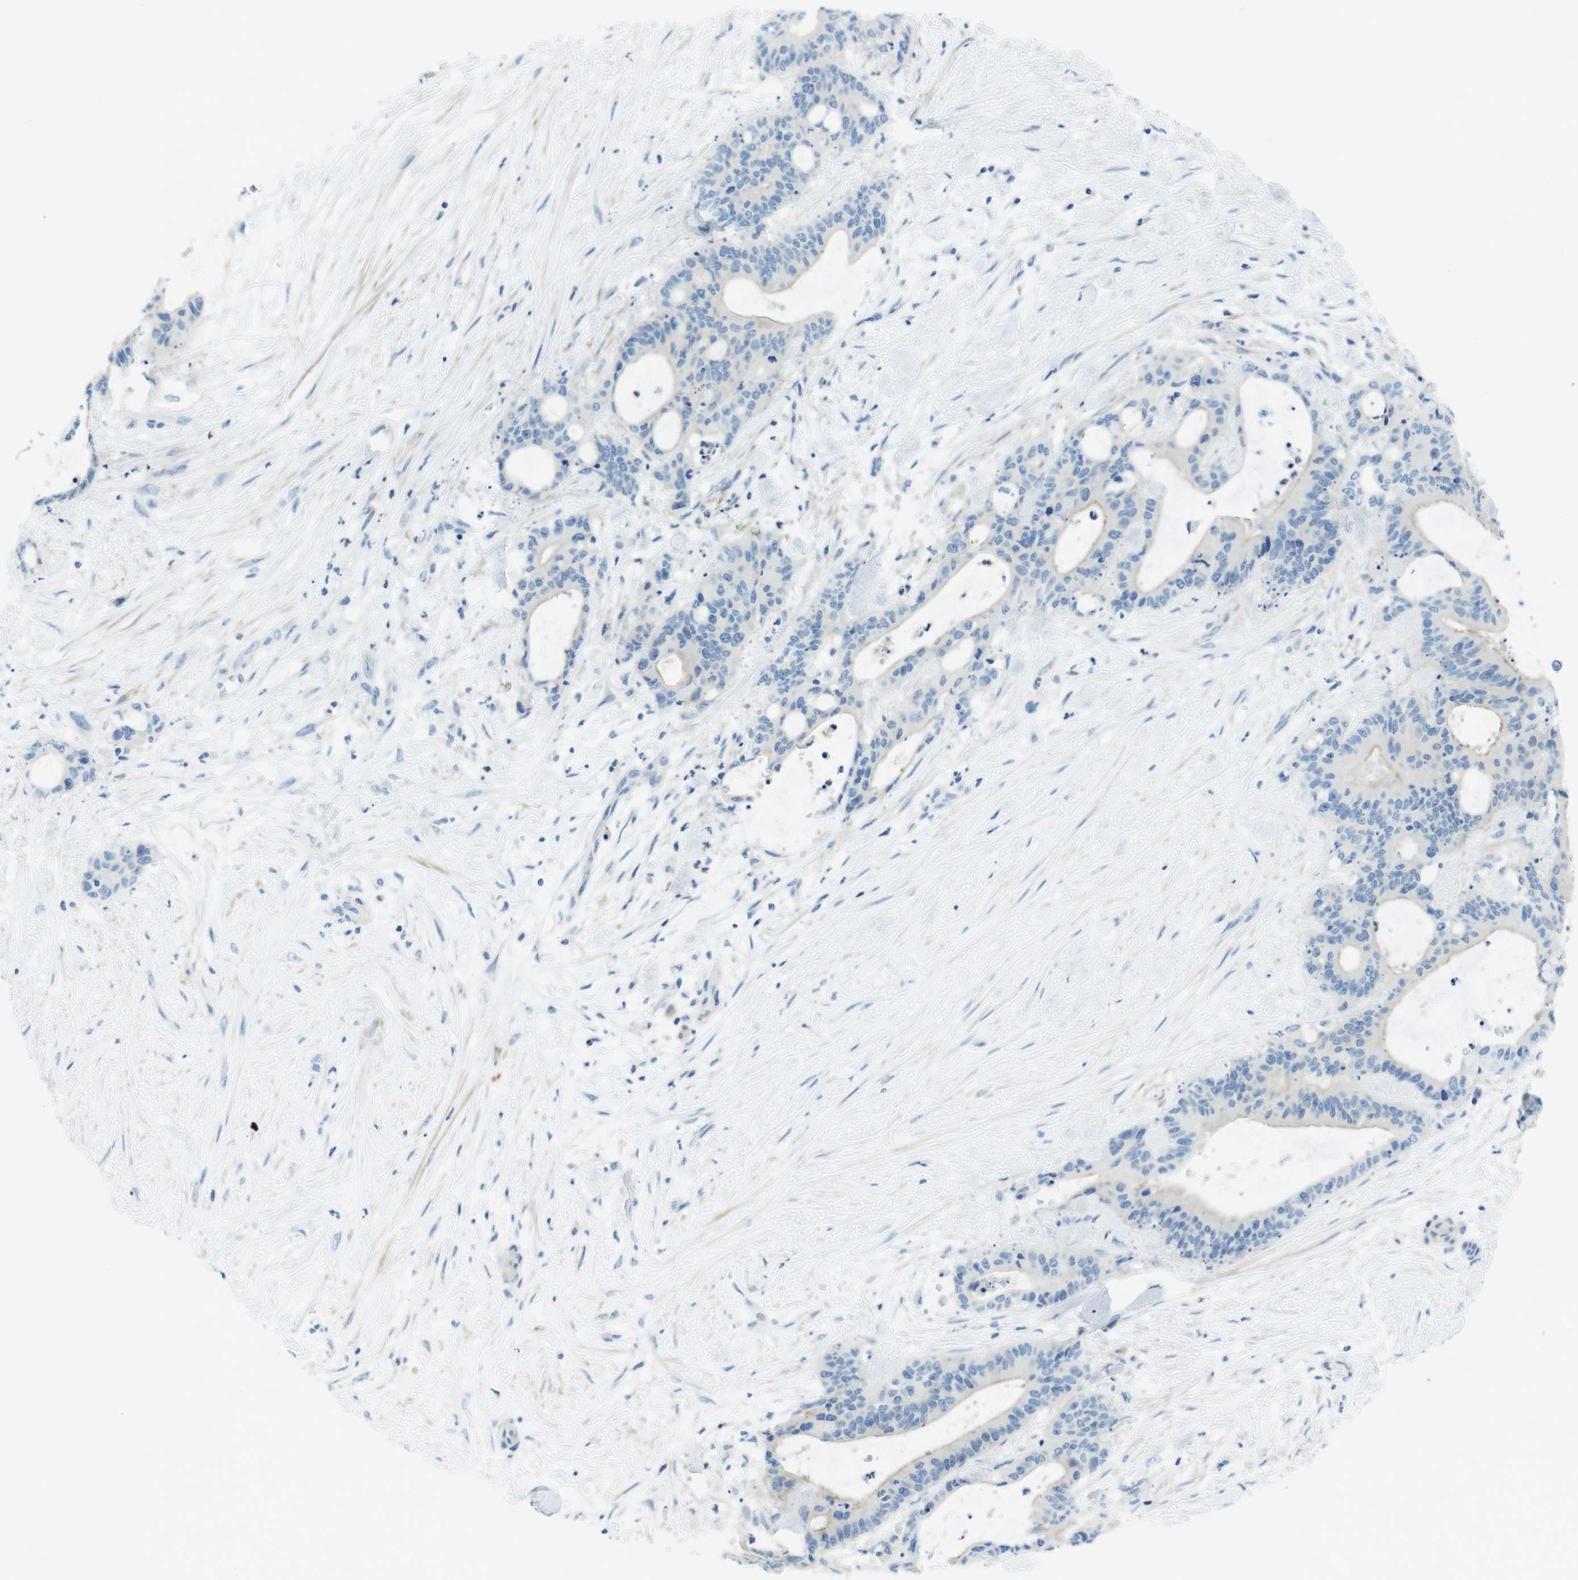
{"staining": {"intensity": "negative", "quantity": "none", "location": "none"}, "tissue": "liver cancer", "cell_type": "Tumor cells", "image_type": "cancer", "snomed": [{"axis": "morphology", "description": "Cholangiocarcinoma"}, {"axis": "topography", "description": "Liver"}], "caption": "This image is of cholangiocarcinoma (liver) stained with immunohistochemistry (IHC) to label a protein in brown with the nuclei are counter-stained blue. There is no staining in tumor cells. (DAB (3,3'-diaminobenzidine) IHC with hematoxylin counter stain).", "gene": "ASIC5", "patient": {"sex": "female", "age": 73}}